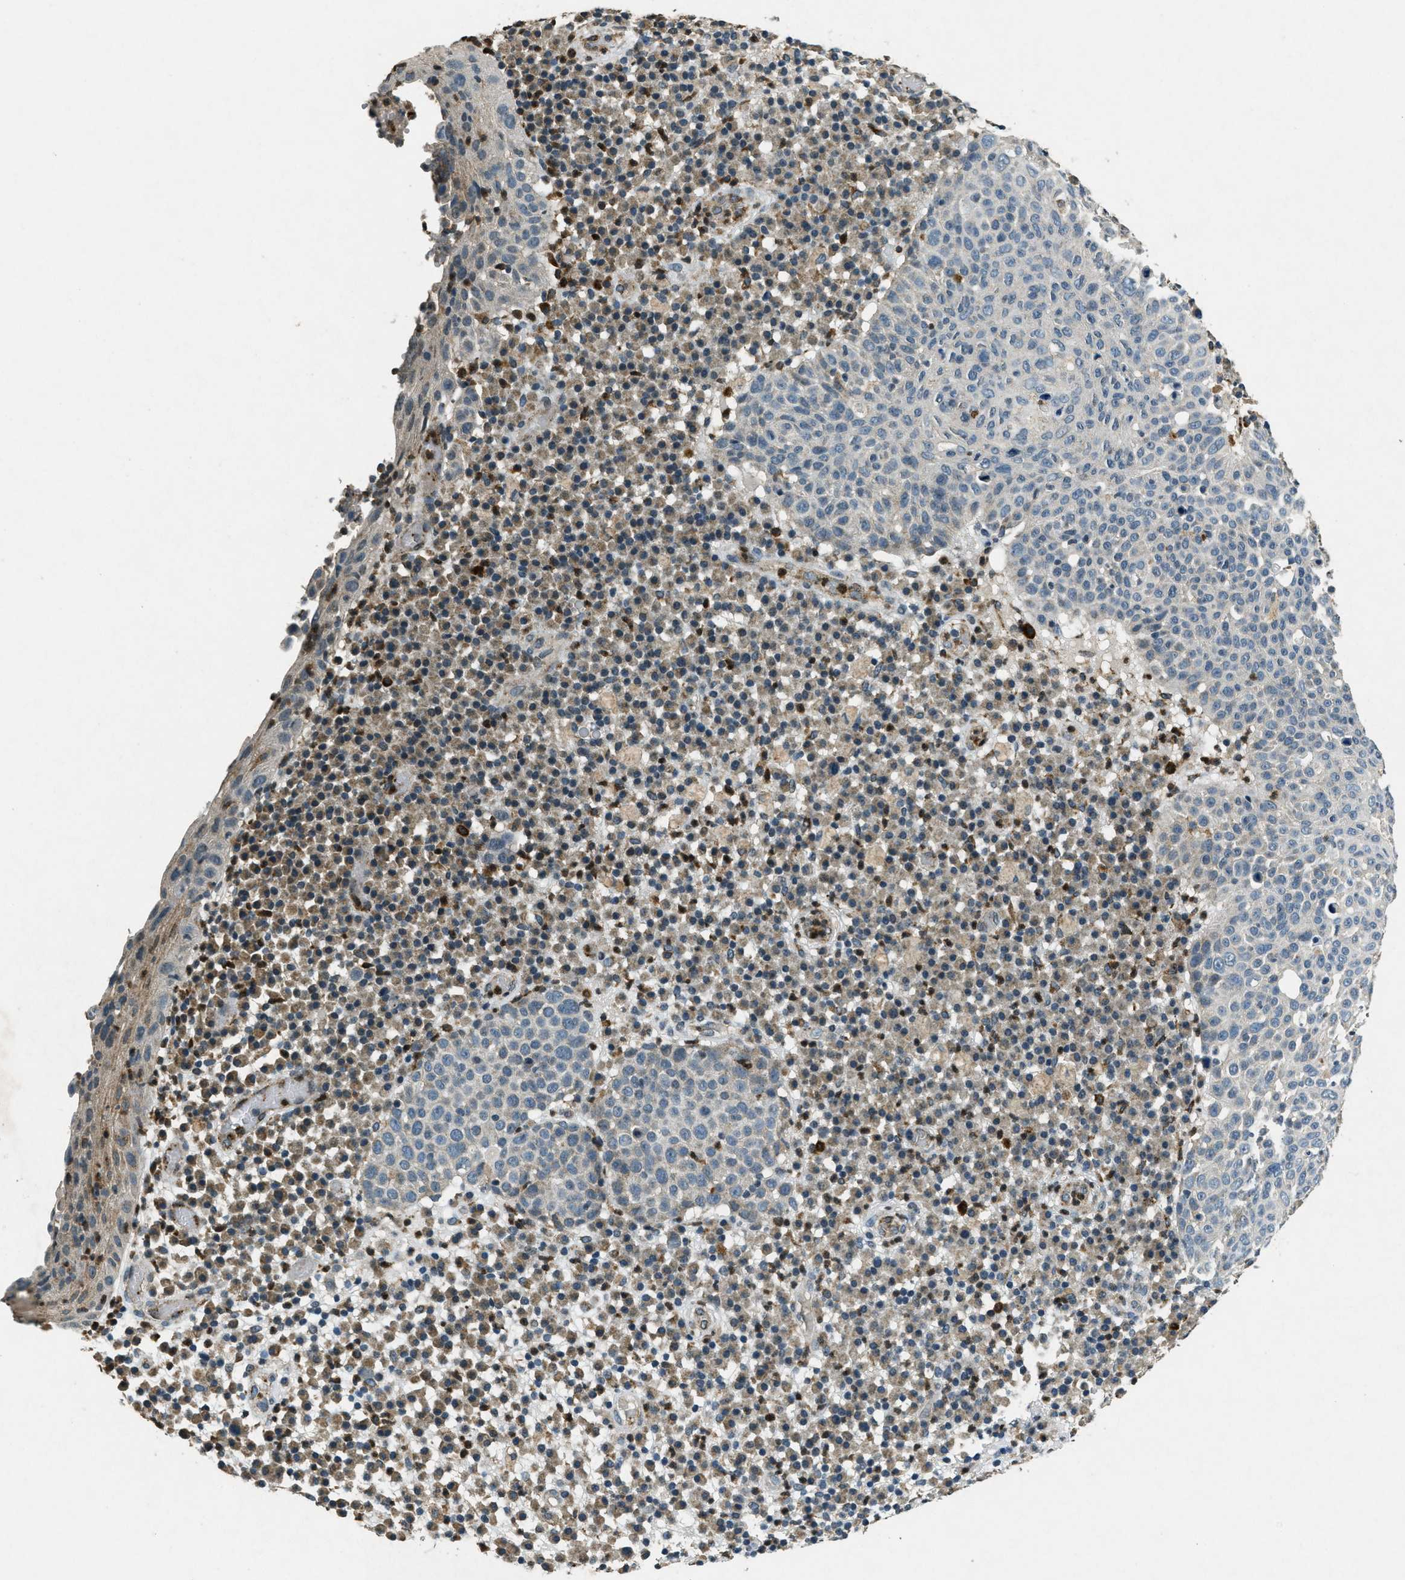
{"staining": {"intensity": "negative", "quantity": "none", "location": "none"}, "tissue": "skin cancer", "cell_type": "Tumor cells", "image_type": "cancer", "snomed": [{"axis": "morphology", "description": "Squamous cell carcinoma in situ, NOS"}, {"axis": "morphology", "description": "Squamous cell carcinoma, NOS"}, {"axis": "topography", "description": "Skin"}], "caption": "Immunohistochemistry micrograph of neoplastic tissue: squamous cell carcinoma in situ (skin) stained with DAB reveals no significant protein positivity in tumor cells. (DAB immunohistochemistry (IHC), high magnification).", "gene": "RAB3D", "patient": {"sex": "male", "age": 93}}